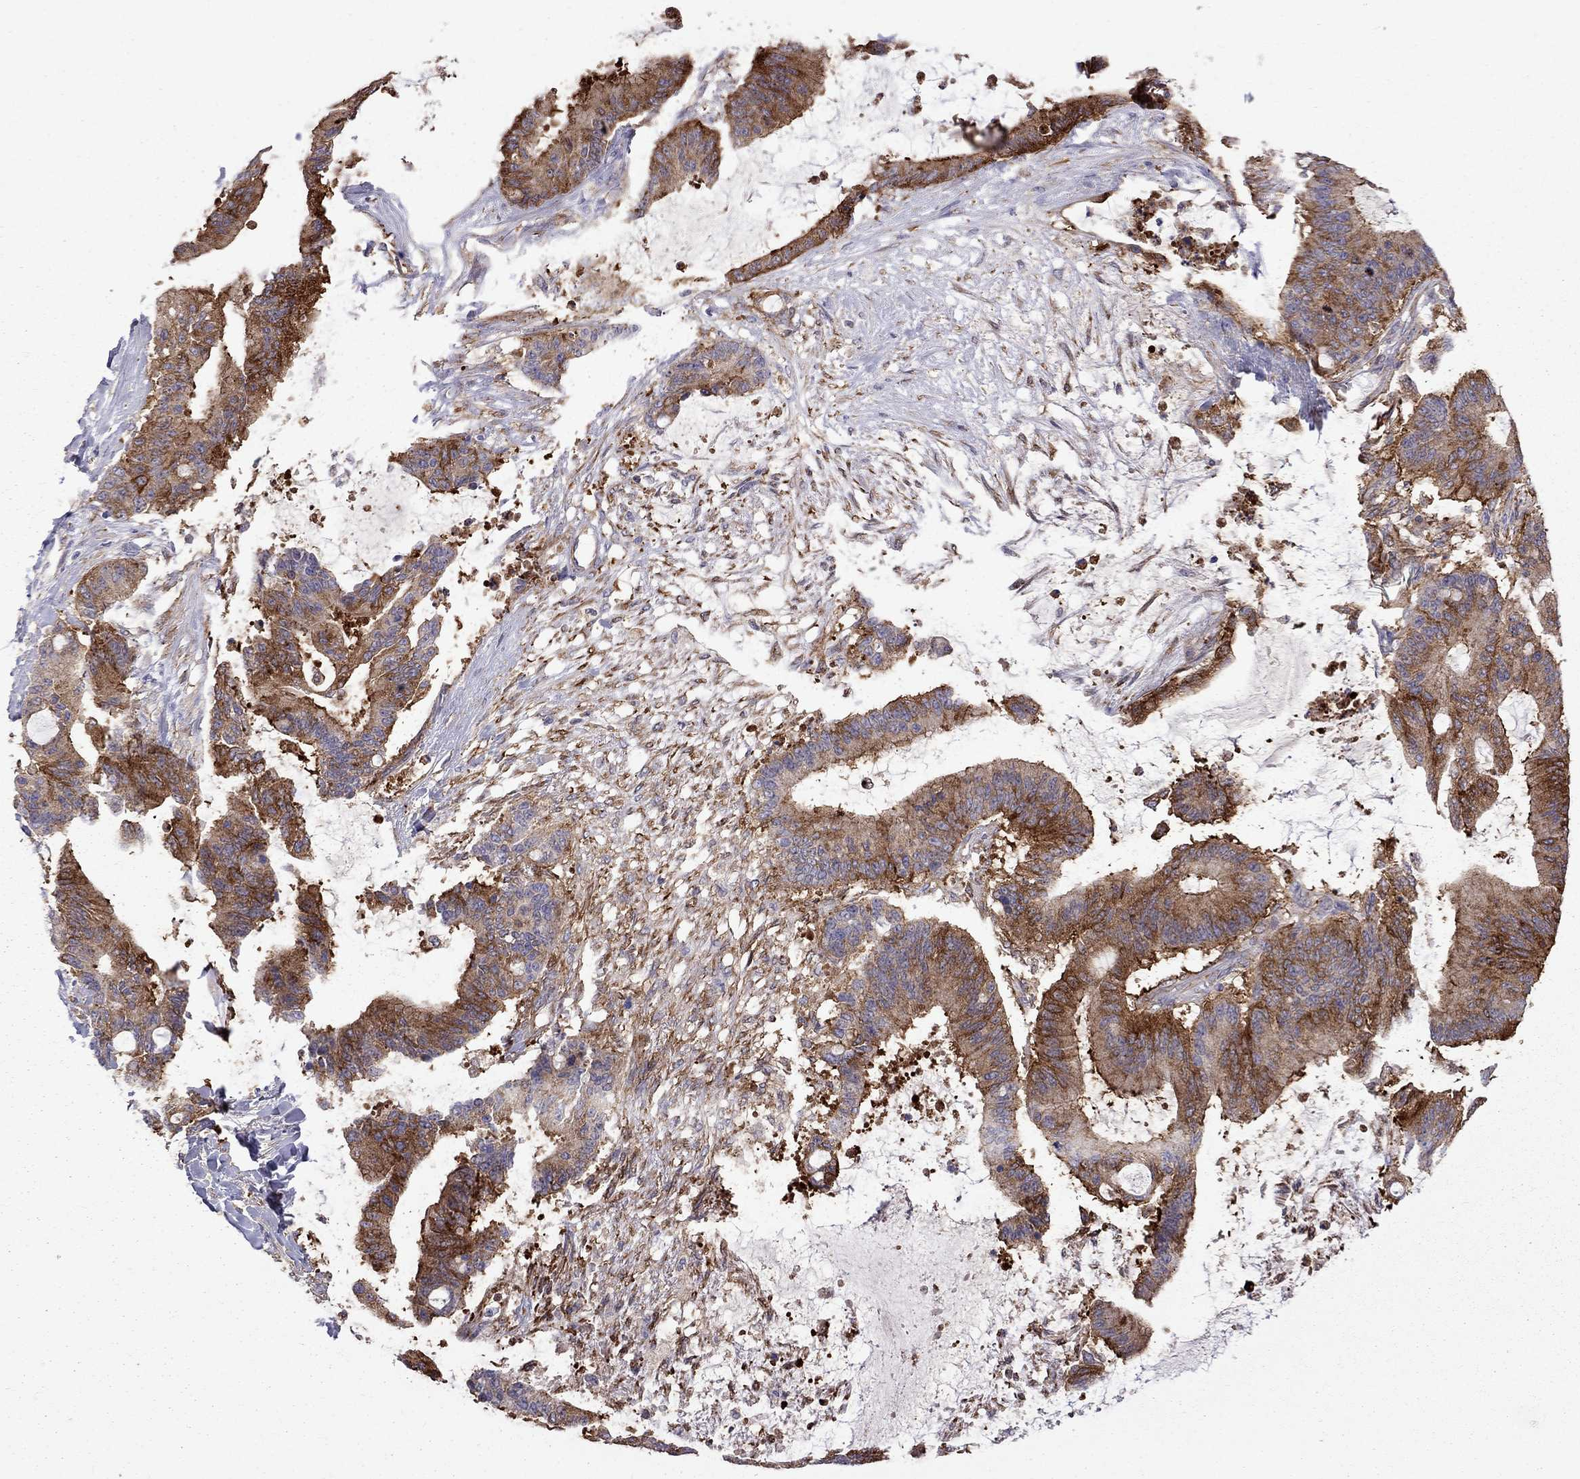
{"staining": {"intensity": "strong", "quantity": ">75%", "location": "cytoplasmic/membranous"}, "tissue": "liver cancer", "cell_type": "Tumor cells", "image_type": "cancer", "snomed": [{"axis": "morphology", "description": "Normal tissue, NOS"}, {"axis": "morphology", "description": "Cholangiocarcinoma"}, {"axis": "topography", "description": "Liver"}, {"axis": "topography", "description": "Peripheral nerve tissue"}], "caption": "About >75% of tumor cells in human liver cancer show strong cytoplasmic/membranous protein expression as visualized by brown immunohistochemical staining.", "gene": "EIF4E3", "patient": {"sex": "female", "age": 73}}